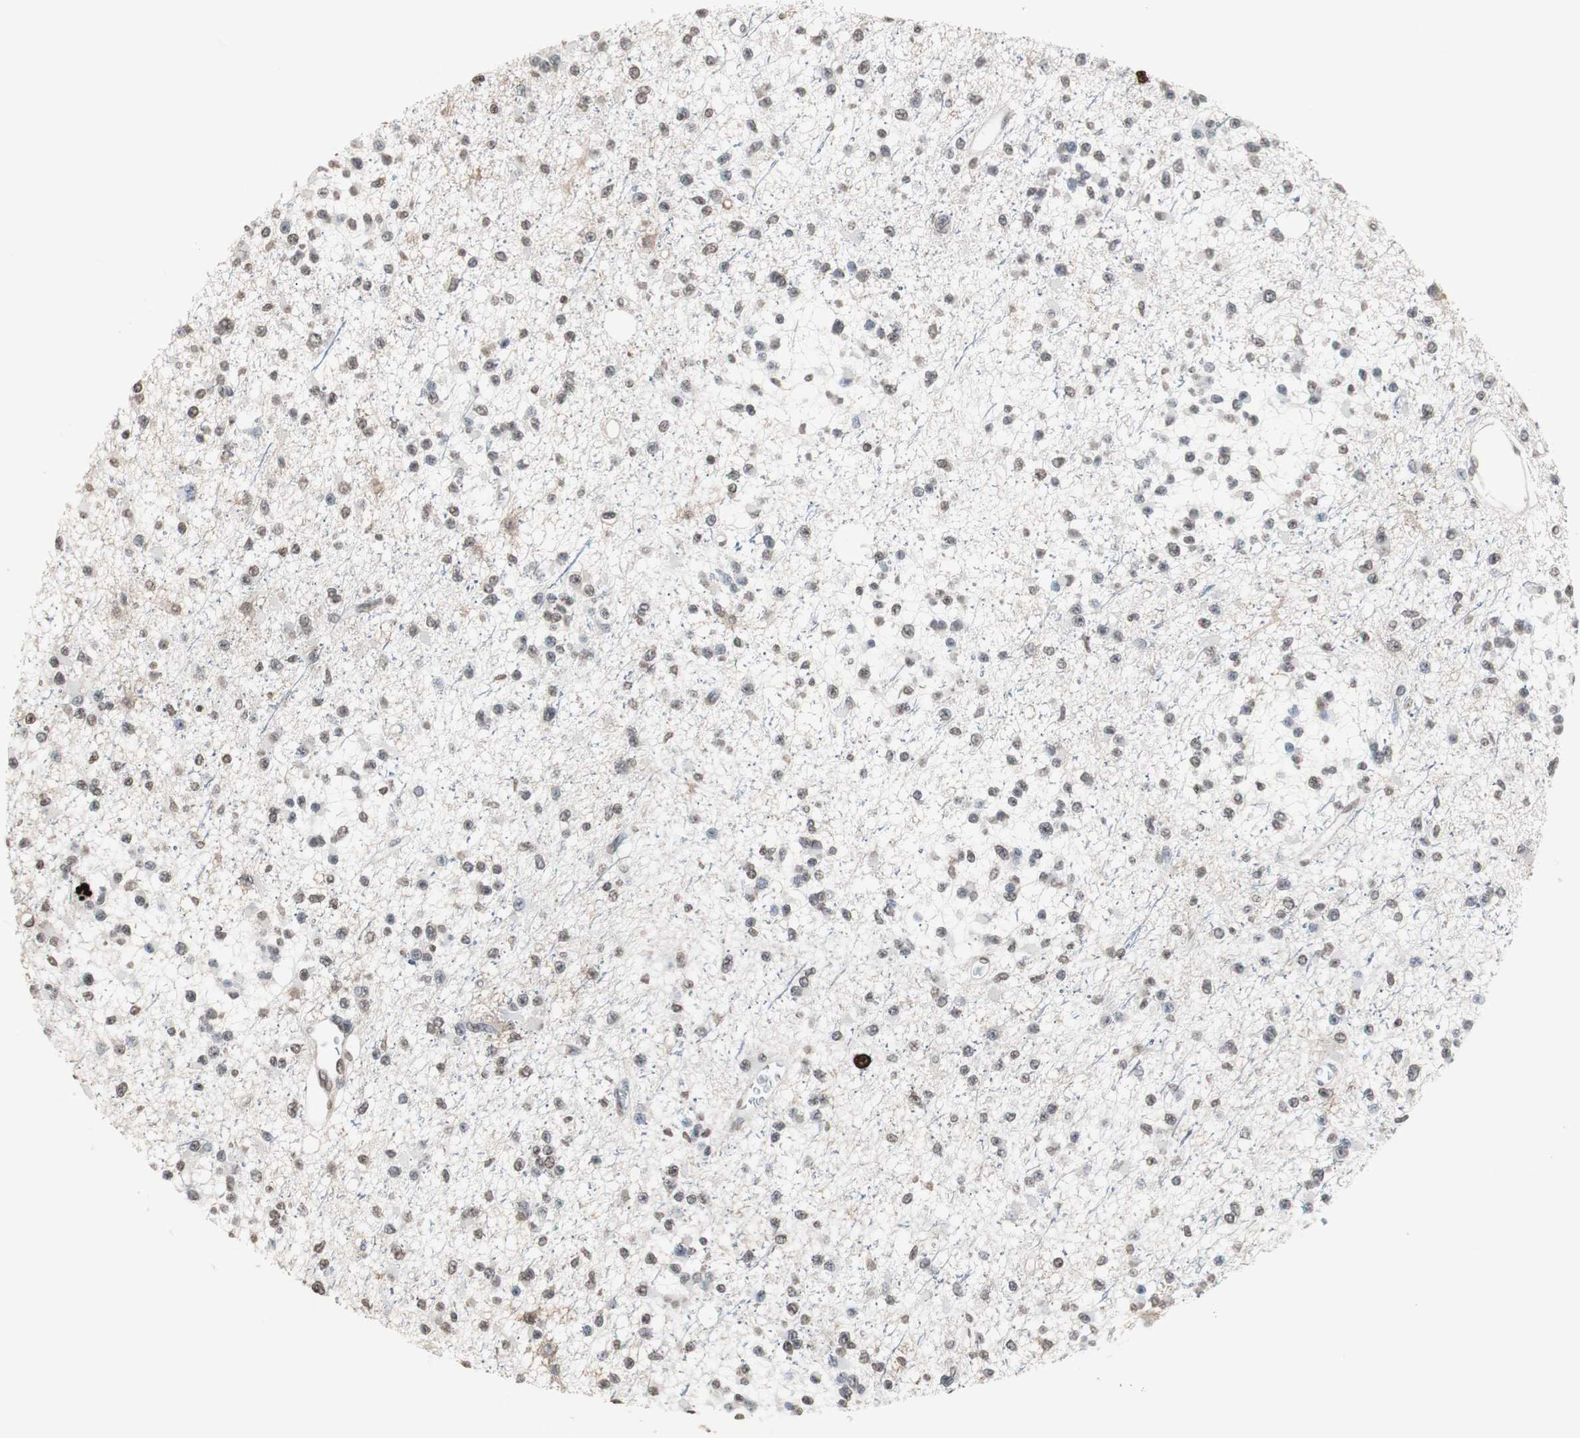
{"staining": {"intensity": "weak", "quantity": ">75%", "location": "nuclear"}, "tissue": "glioma", "cell_type": "Tumor cells", "image_type": "cancer", "snomed": [{"axis": "morphology", "description": "Glioma, malignant, Low grade"}, {"axis": "topography", "description": "Brain"}], "caption": "A photomicrograph of human malignant glioma (low-grade) stained for a protein exhibits weak nuclear brown staining in tumor cells. The staining was performed using DAB, with brown indicating positive protein expression. Nuclei are stained blue with hematoxylin.", "gene": "TOP2A", "patient": {"sex": "female", "age": 22}}